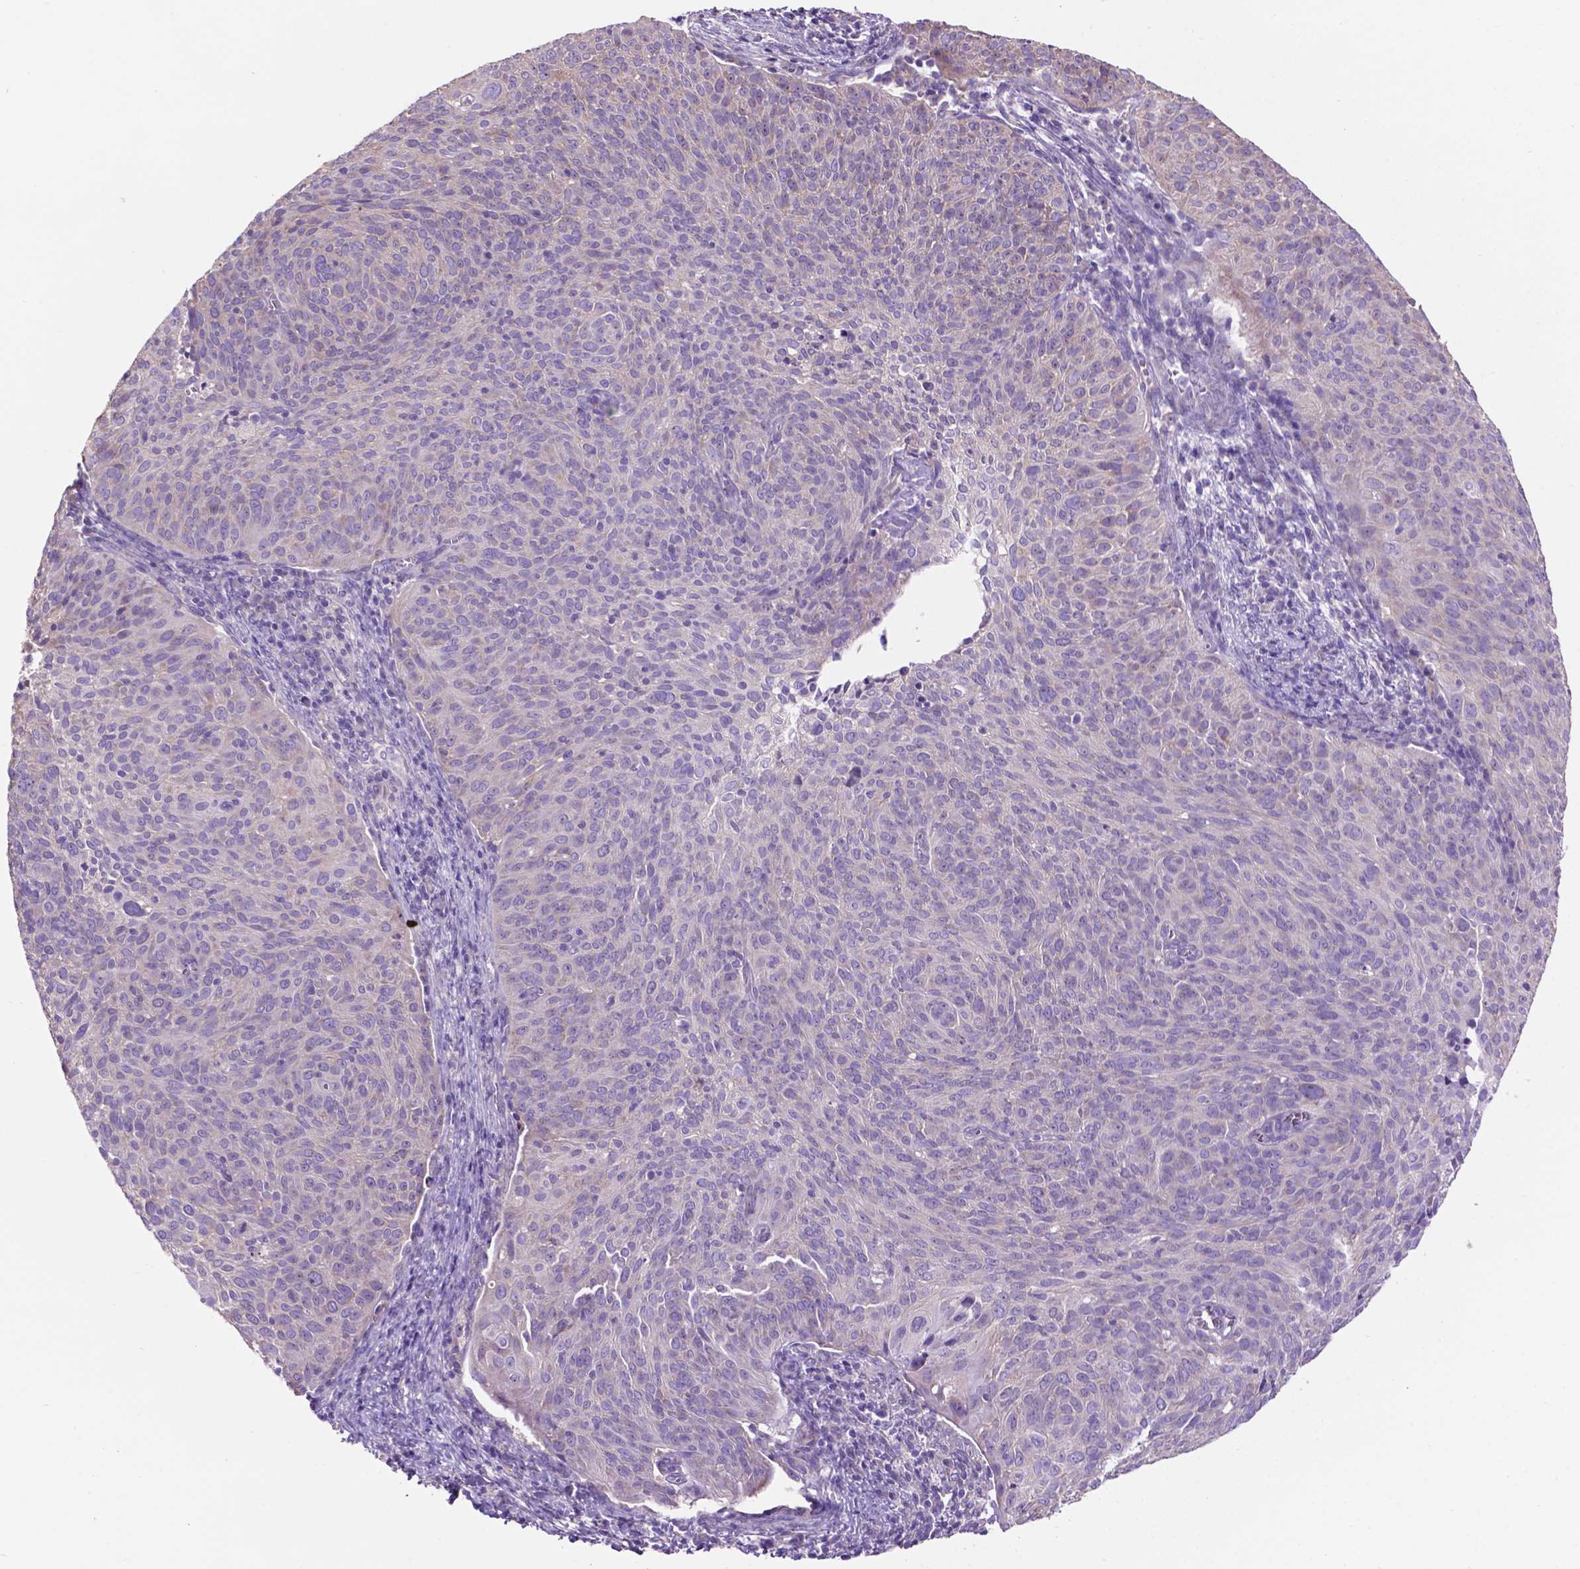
{"staining": {"intensity": "negative", "quantity": "none", "location": "none"}, "tissue": "cervical cancer", "cell_type": "Tumor cells", "image_type": "cancer", "snomed": [{"axis": "morphology", "description": "Squamous cell carcinoma, NOS"}, {"axis": "topography", "description": "Cervix"}], "caption": "IHC image of neoplastic tissue: human cervical cancer stained with DAB (3,3'-diaminobenzidine) displays no significant protein expression in tumor cells. (DAB (3,3'-diaminobenzidine) immunohistochemistry (IHC) visualized using brightfield microscopy, high magnification).", "gene": "SPDYA", "patient": {"sex": "female", "age": 39}}